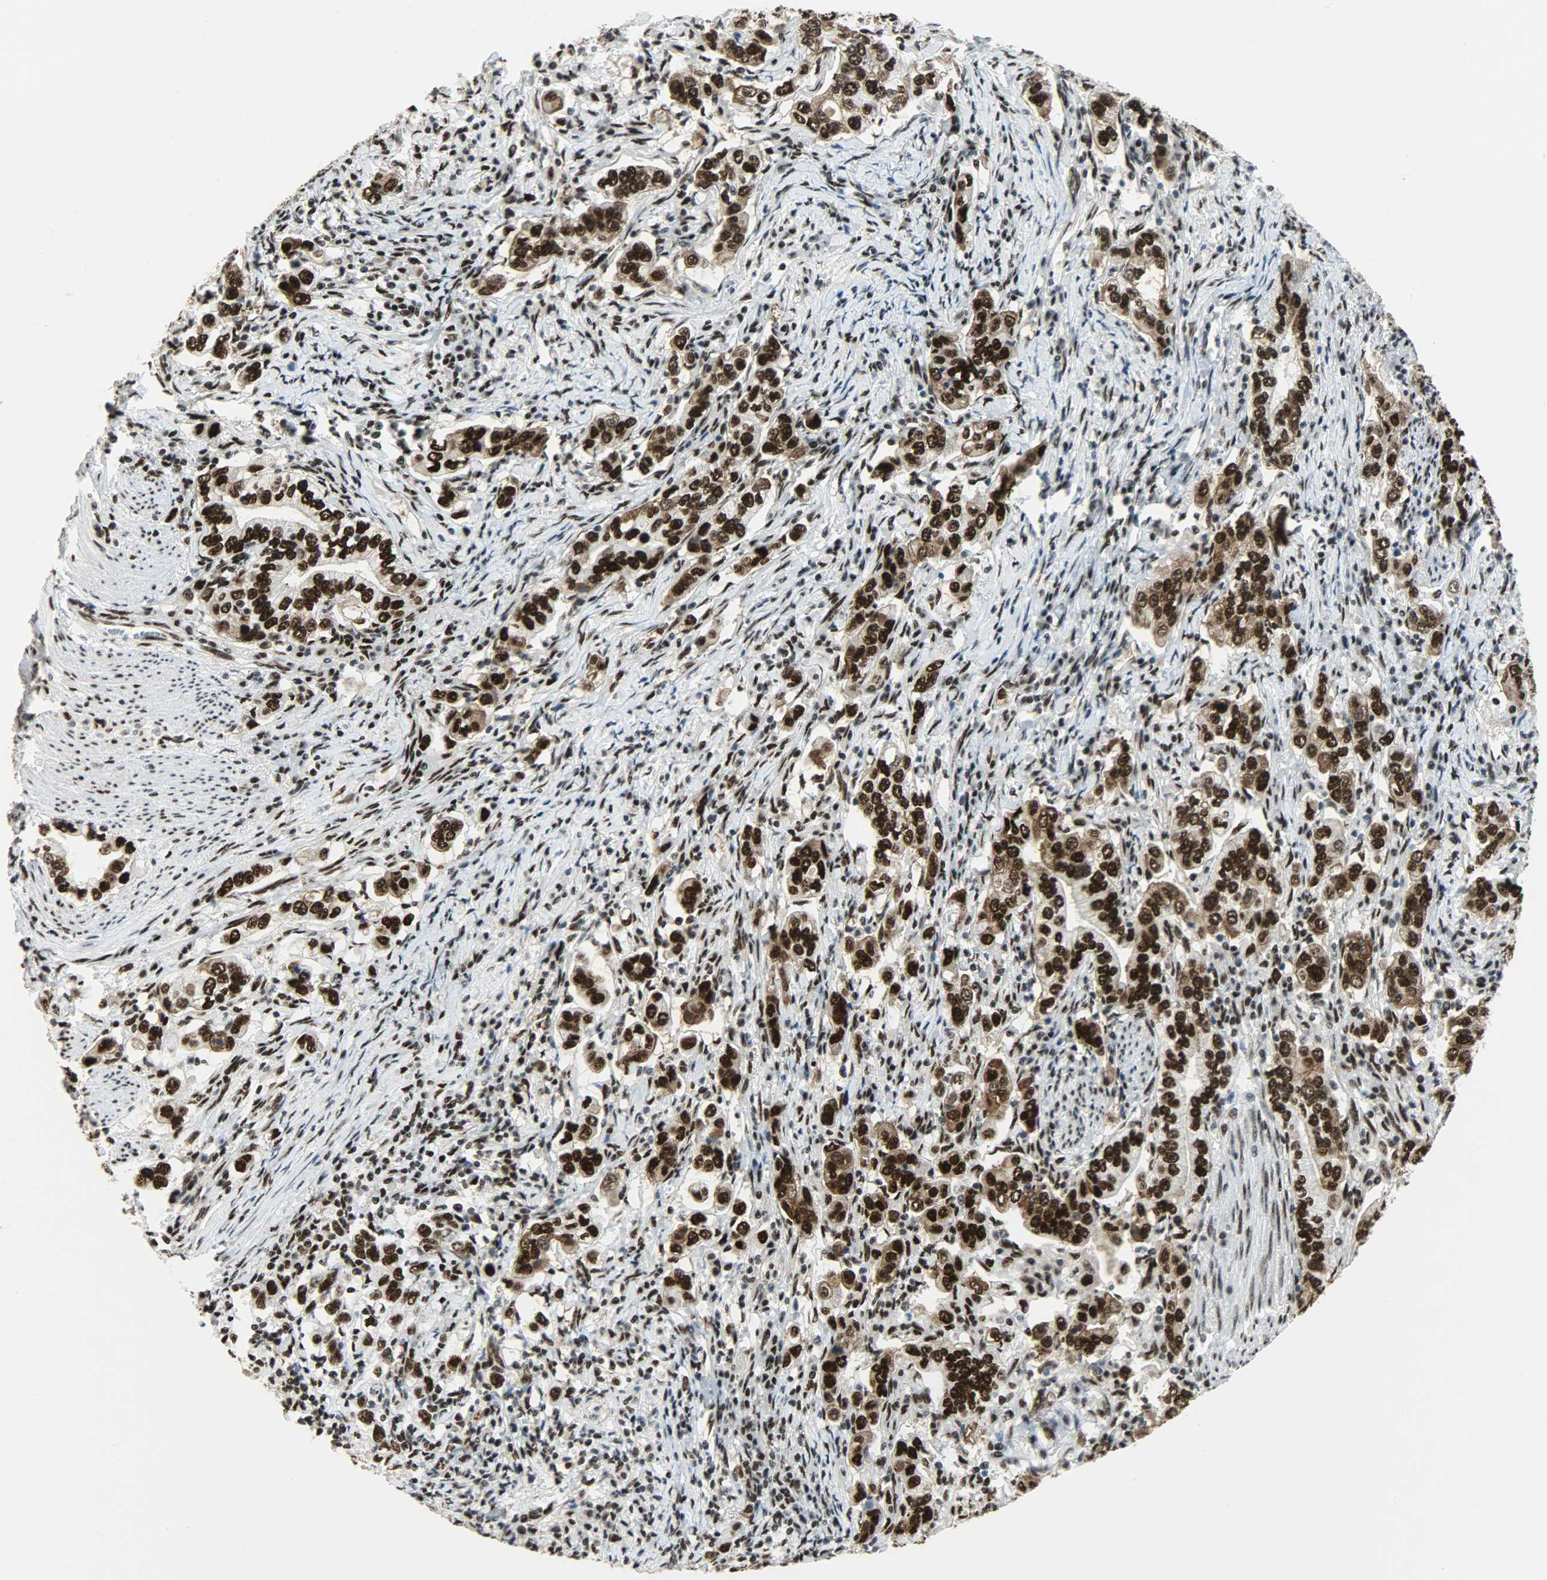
{"staining": {"intensity": "strong", "quantity": ">75%", "location": "cytoplasmic/membranous,nuclear"}, "tissue": "stomach cancer", "cell_type": "Tumor cells", "image_type": "cancer", "snomed": [{"axis": "morphology", "description": "Adenocarcinoma, NOS"}, {"axis": "topography", "description": "Stomach, lower"}], "caption": "About >75% of tumor cells in stomach cancer demonstrate strong cytoplasmic/membranous and nuclear protein positivity as visualized by brown immunohistochemical staining.", "gene": "SSB", "patient": {"sex": "female", "age": 72}}